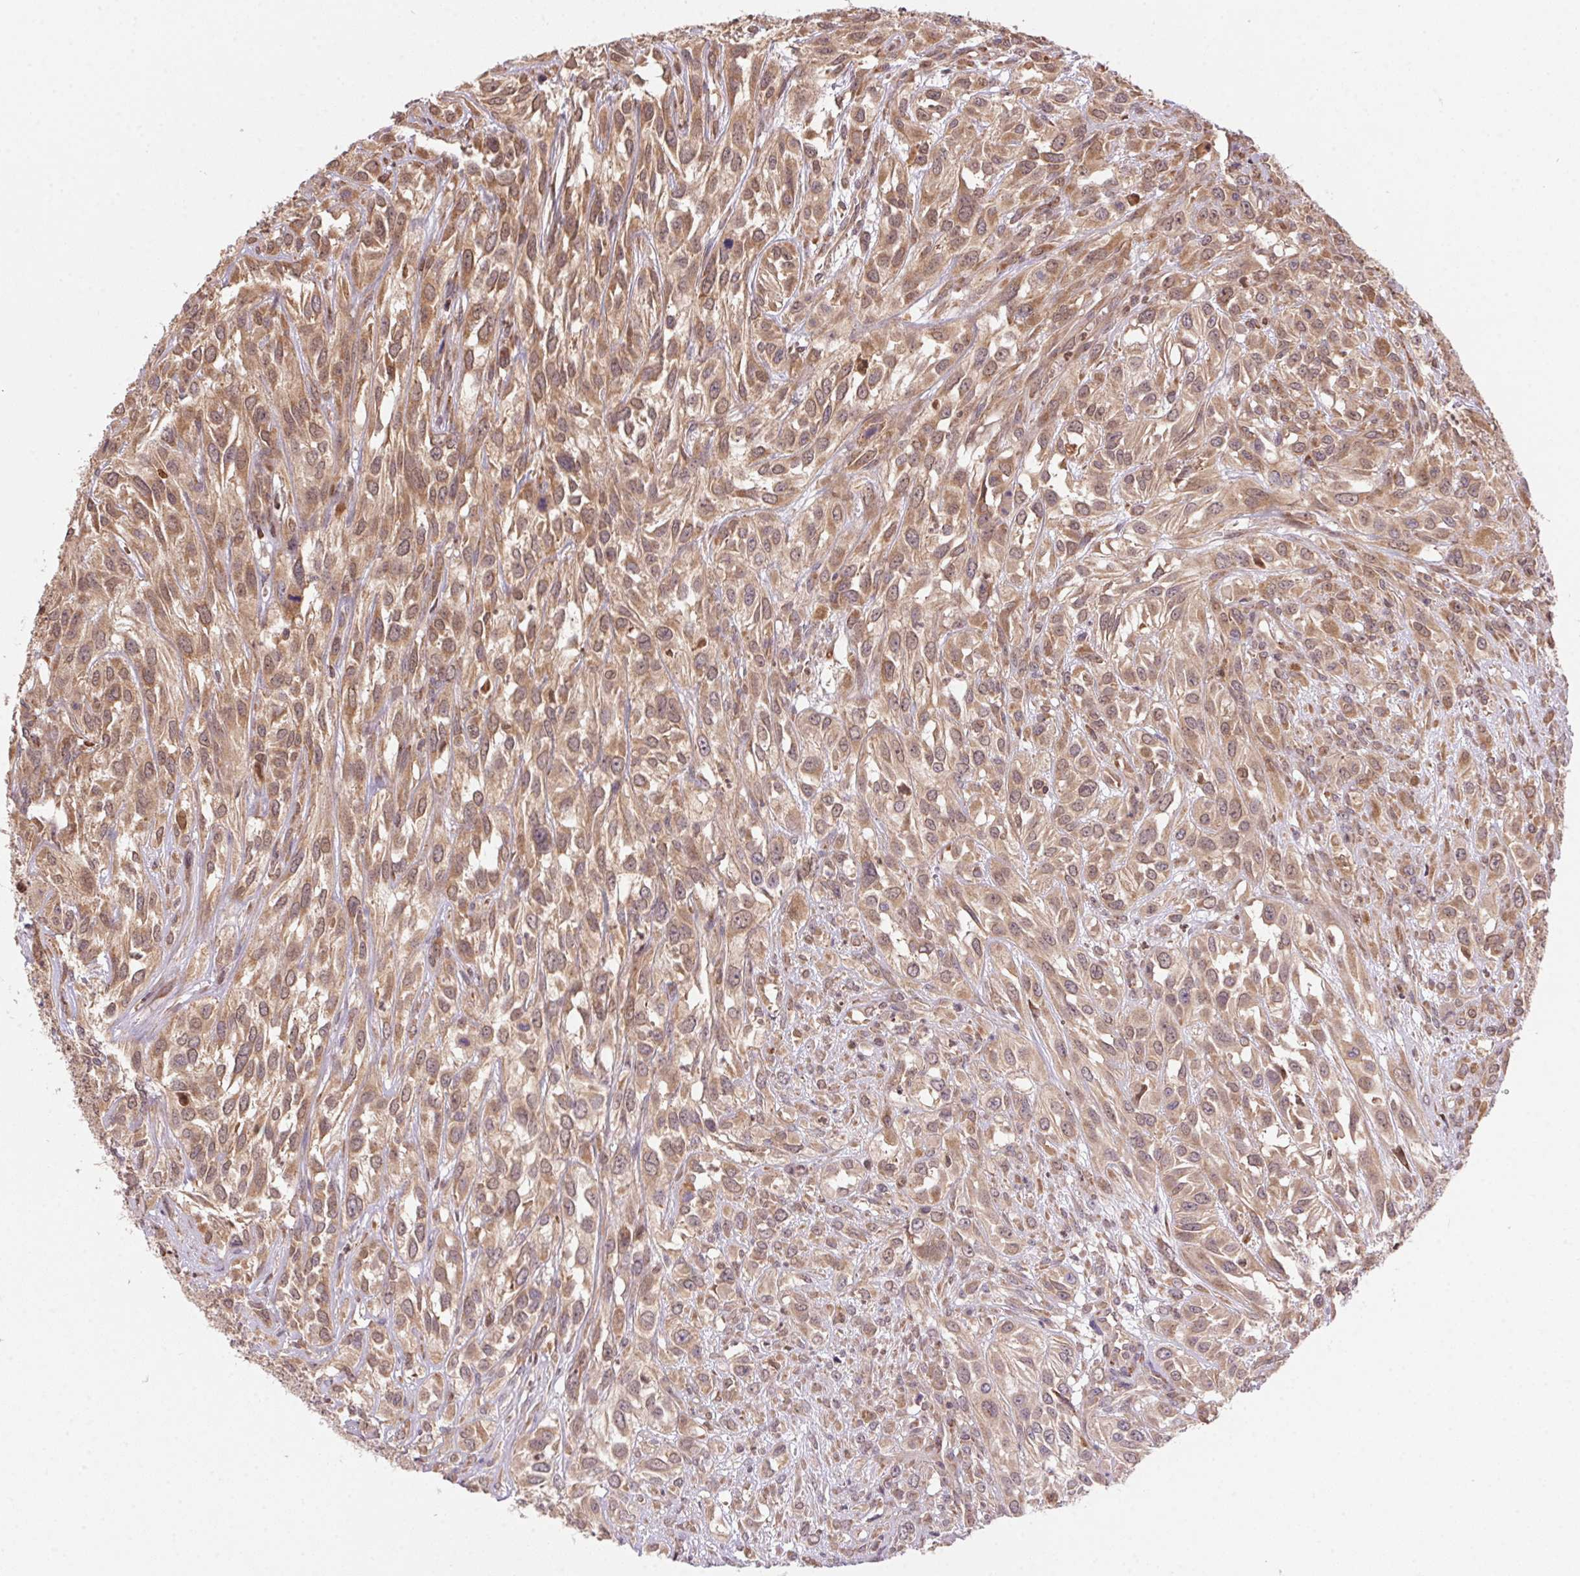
{"staining": {"intensity": "weak", "quantity": ">75%", "location": "cytoplasmic/membranous,nuclear"}, "tissue": "urothelial cancer", "cell_type": "Tumor cells", "image_type": "cancer", "snomed": [{"axis": "morphology", "description": "Urothelial carcinoma, High grade"}, {"axis": "topography", "description": "Urinary bladder"}], "caption": "The micrograph shows staining of urothelial cancer, revealing weak cytoplasmic/membranous and nuclear protein expression (brown color) within tumor cells. Using DAB (3,3'-diaminobenzidine) (brown) and hematoxylin (blue) stains, captured at high magnification using brightfield microscopy.", "gene": "MEX3D", "patient": {"sex": "male", "age": 67}}